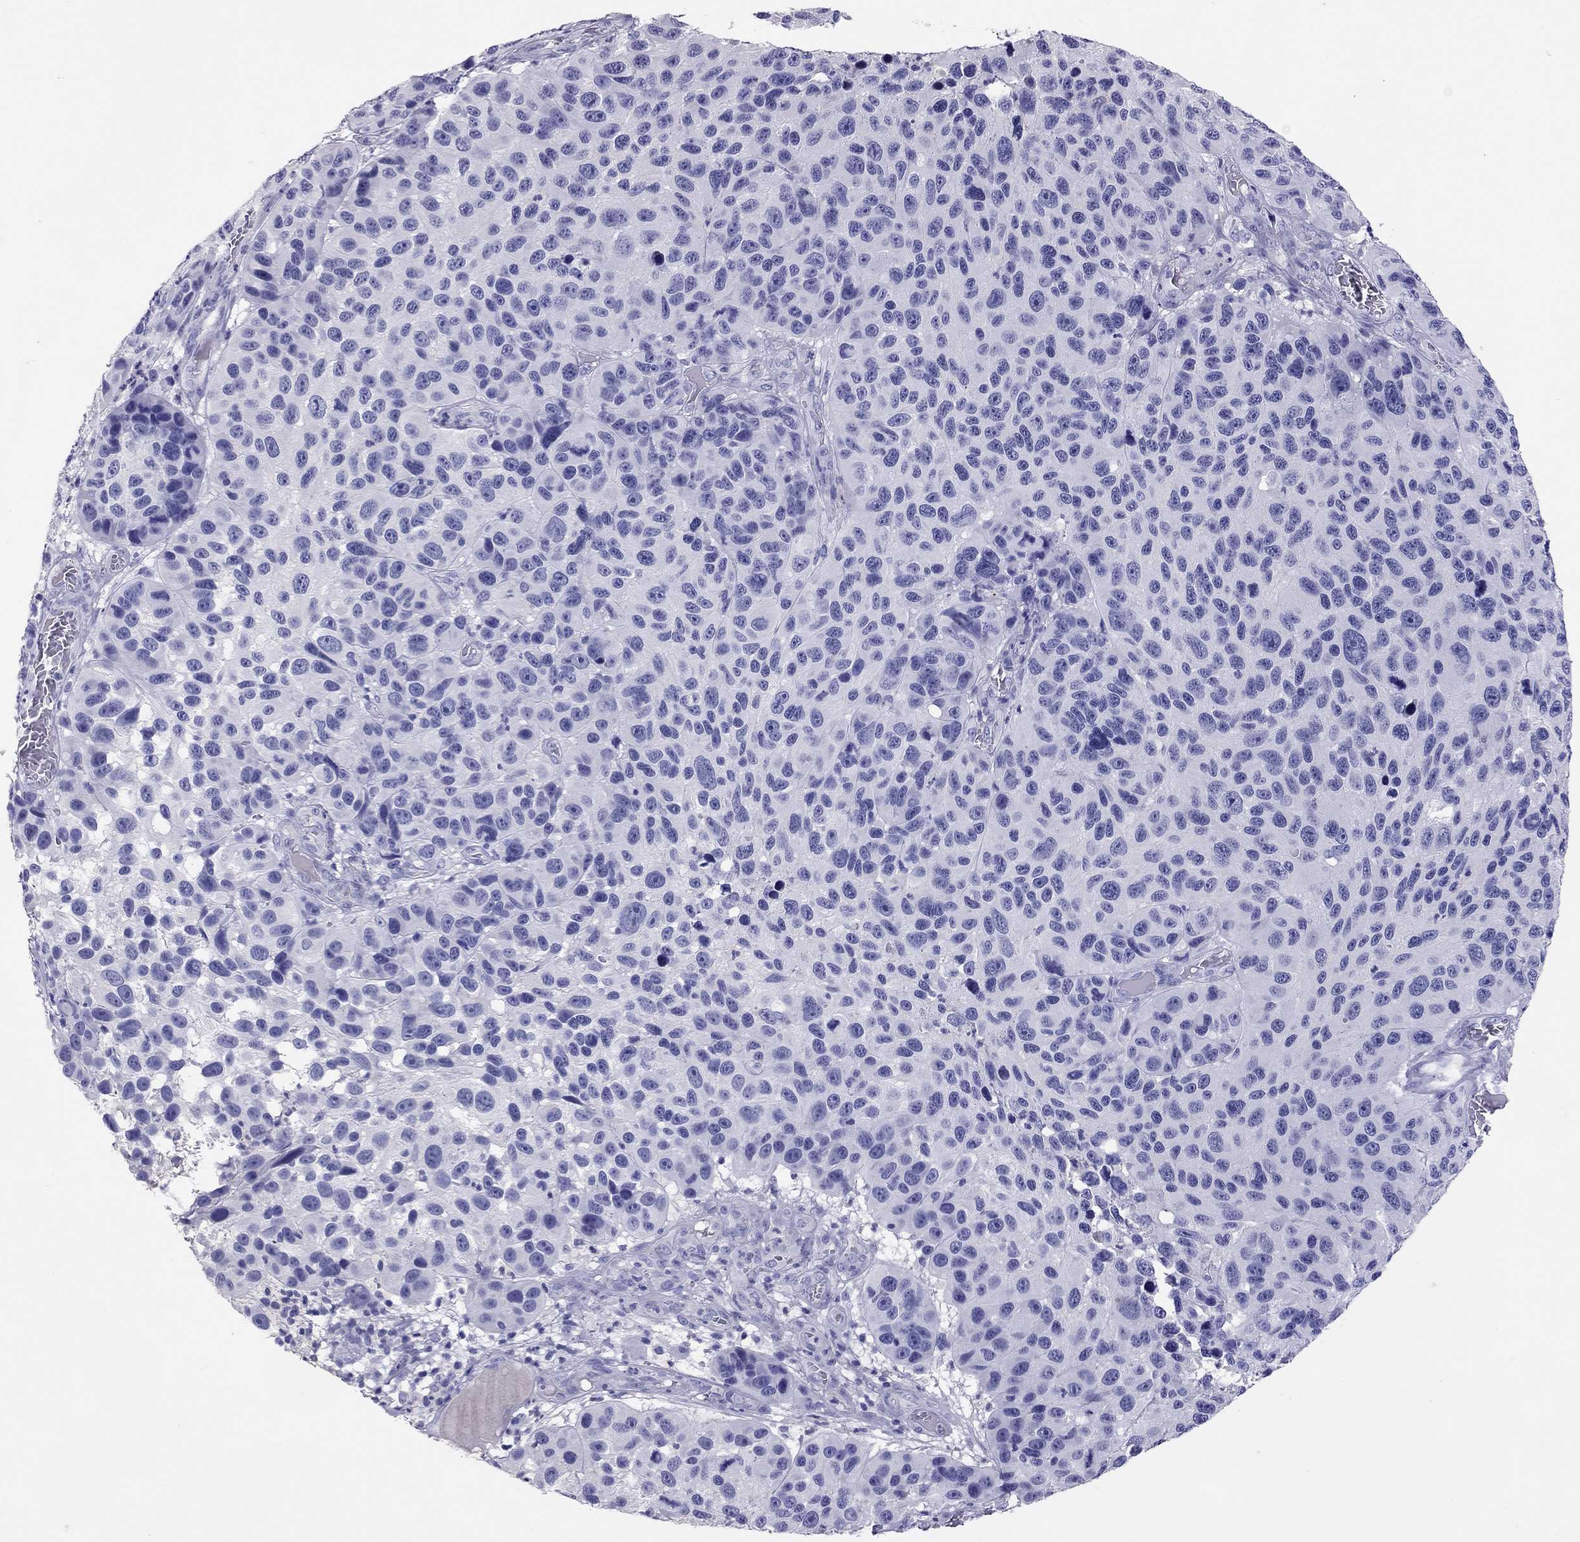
{"staining": {"intensity": "negative", "quantity": "none", "location": "none"}, "tissue": "melanoma", "cell_type": "Tumor cells", "image_type": "cancer", "snomed": [{"axis": "morphology", "description": "Malignant melanoma, NOS"}, {"axis": "topography", "description": "Skin"}], "caption": "Tumor cells show no significant protein staining in malignant melanoma.", "gene": "CALHM1", "patient": {"sex": "male", "age": 53}}